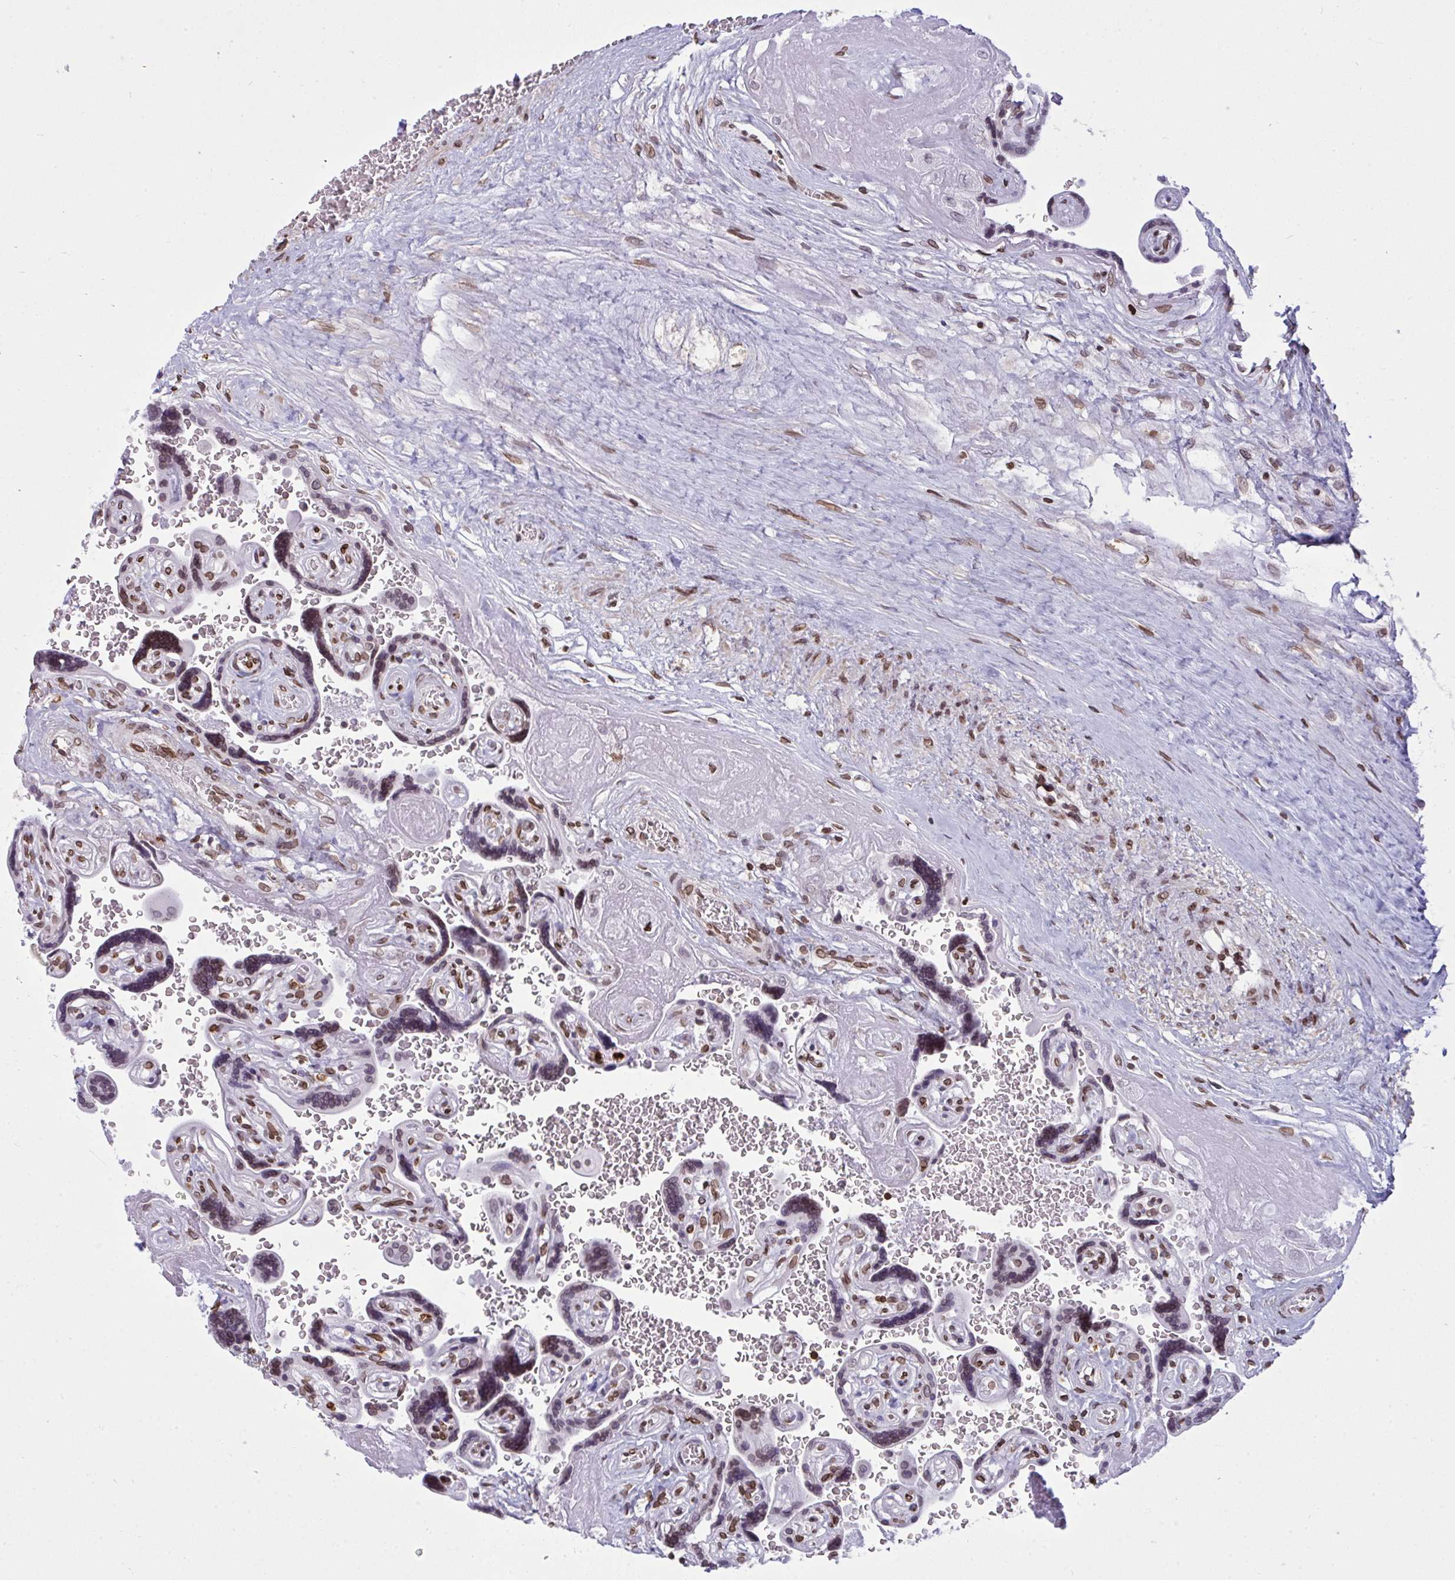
{"staining": {"intensity": "weak", "quantity": "<25%", "location": "nuclear"}, "tissue": "placenta", "cell_type": "Decidual cells", "image_type": "normal", "snomed": [{"axis": "morphology", "description": "Normal tissue, NOS"}, {"axis": "topography", "description": "Placenta"}], "caption": "Photomicrograph shows no significant protein staining in decidual cells of unremarkable placenta.", "gene": "LMNB2", "patient": {"sex": "female", "age": 32}}